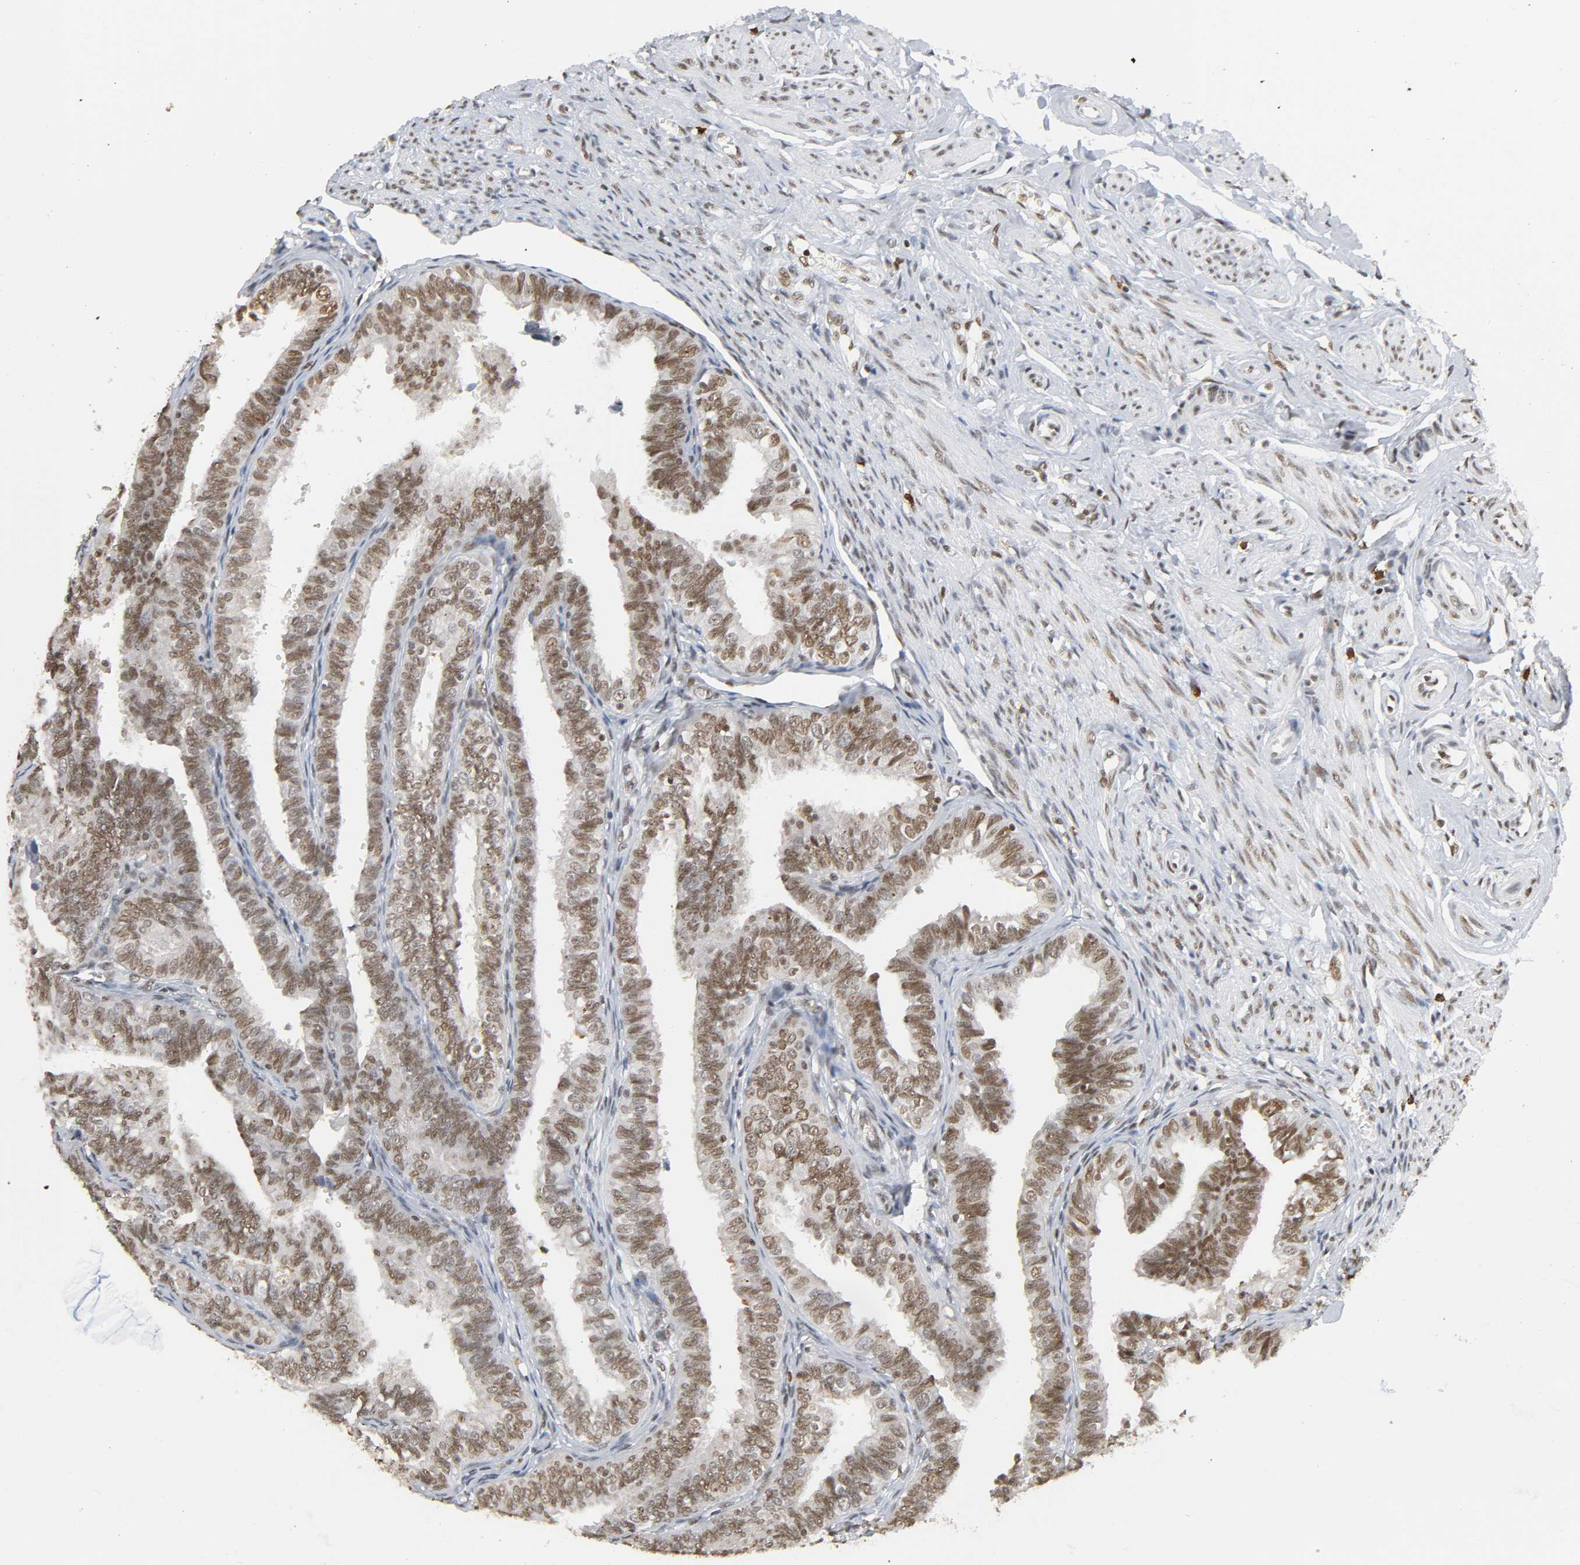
{"staining": {"intensity": "strong", "quantity": ">75%", "location": "nuclear"}, "tissue": "fallopian tube", "cell_type": "Glandular cells", "image_type": "normal", "snomed": [{"axis": "morphology", "description": "Normal tissue, NOS"}, {"axis": "topography", "description": "Fallopian tube"}], "caption": "Strong nuclear expression is appreciated in approximately >75% of glandular cells in unremarkable fallopian tube. (brown staining indicates protein expression, while blue staining denotes nuclei).", "gene": "SUMO1", "patient": {"sex": "female", "age": 46}}